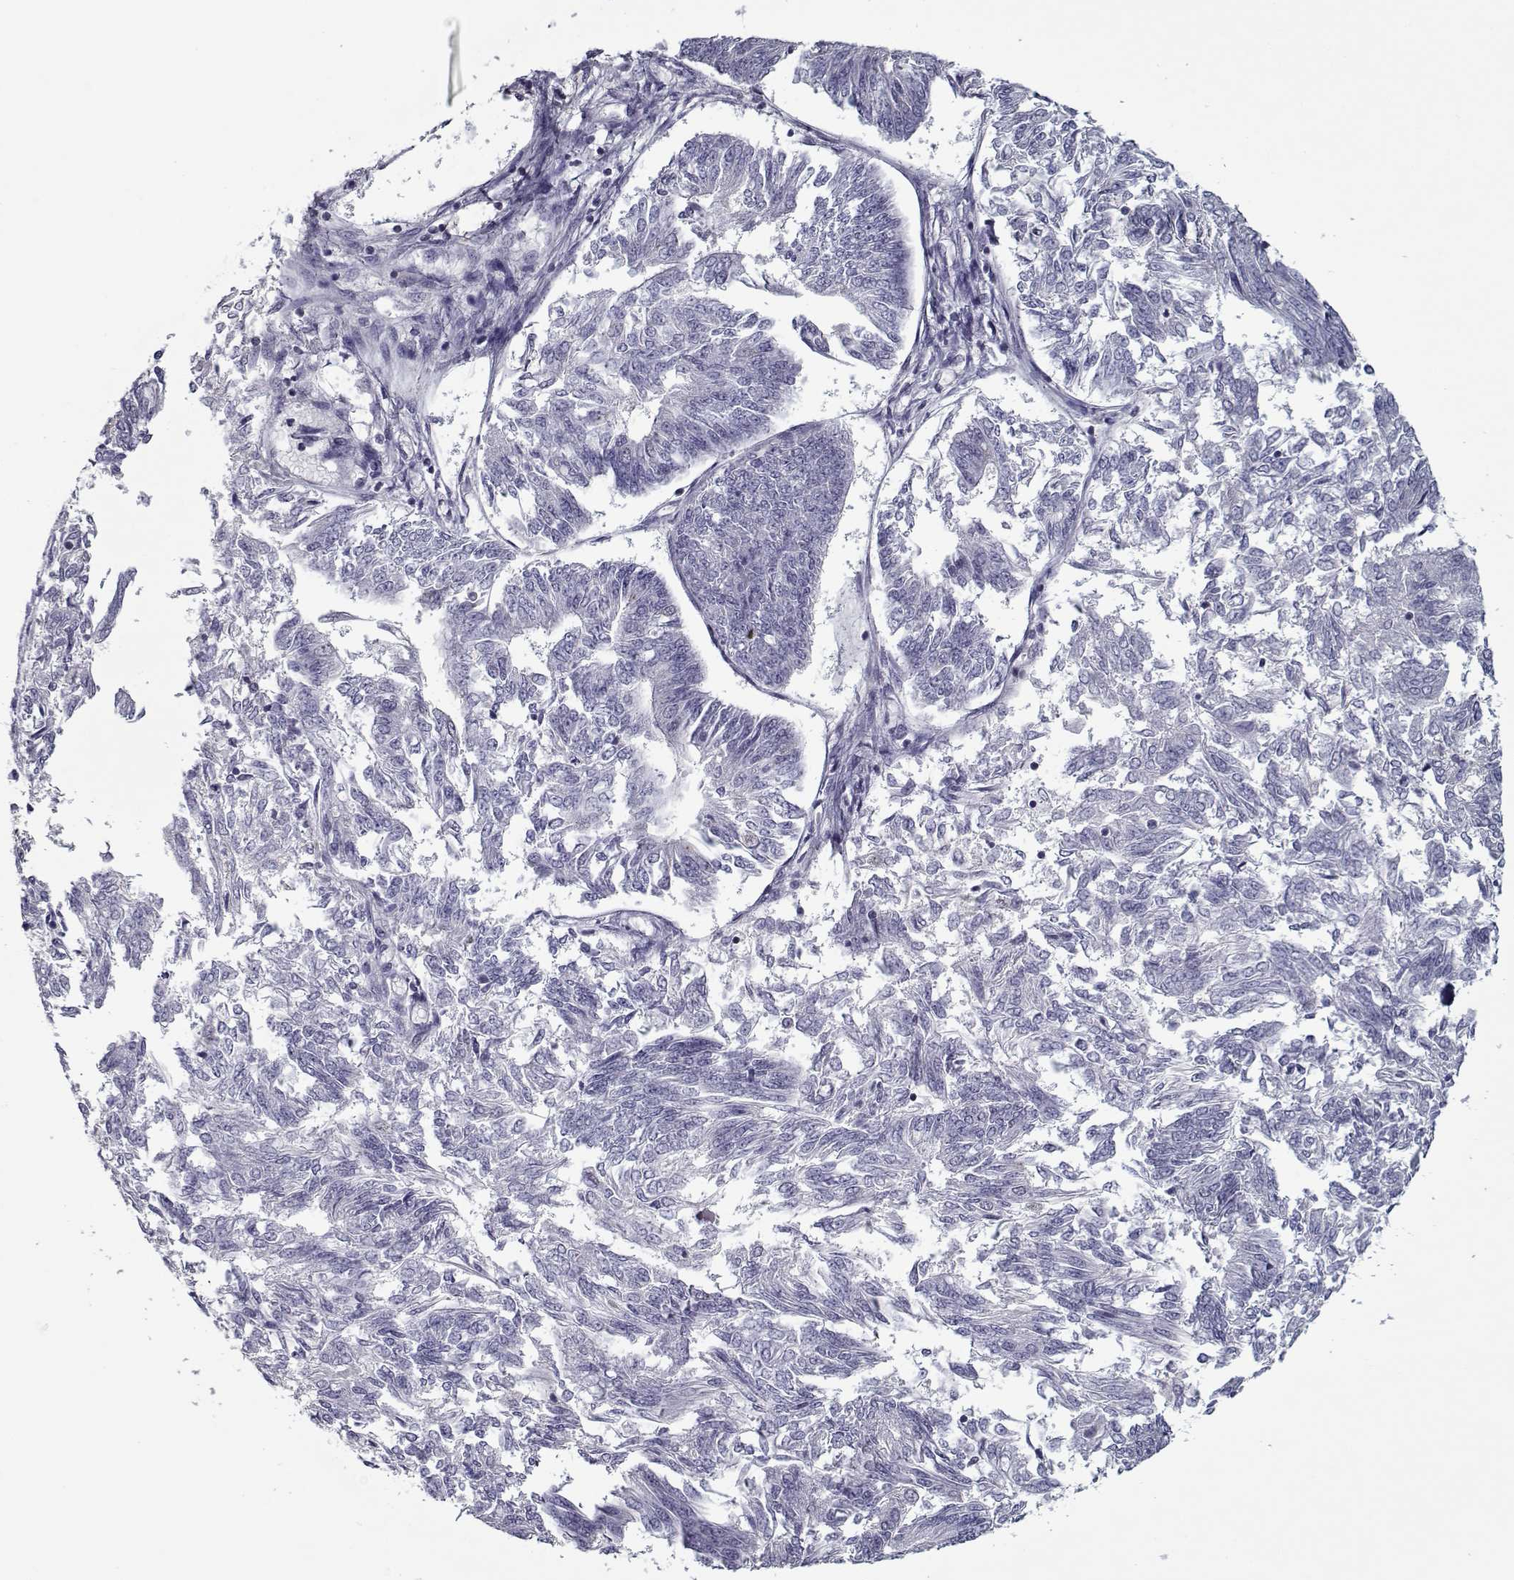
{"staining": {"intensity": "negative", "quantity": "none", "location": "none"}, "tissue": "endometrial cancer", "cell_type": "Tumor cells", "image_type": "cancer", "snomed": [{"axis": "morphology", "description": "Adenocarcinoma, NOS"}, {"axis": "topography", "description": "Endometrium"}], "caption": "This image is of endometrial adenocarcinoma stained with IHC to label a protein in brown with the nuclei are counter-stained blue. There is no staining in tumor cells.", "gene": "SEC16B", "patient": {"sex": "female", "age": 58}}